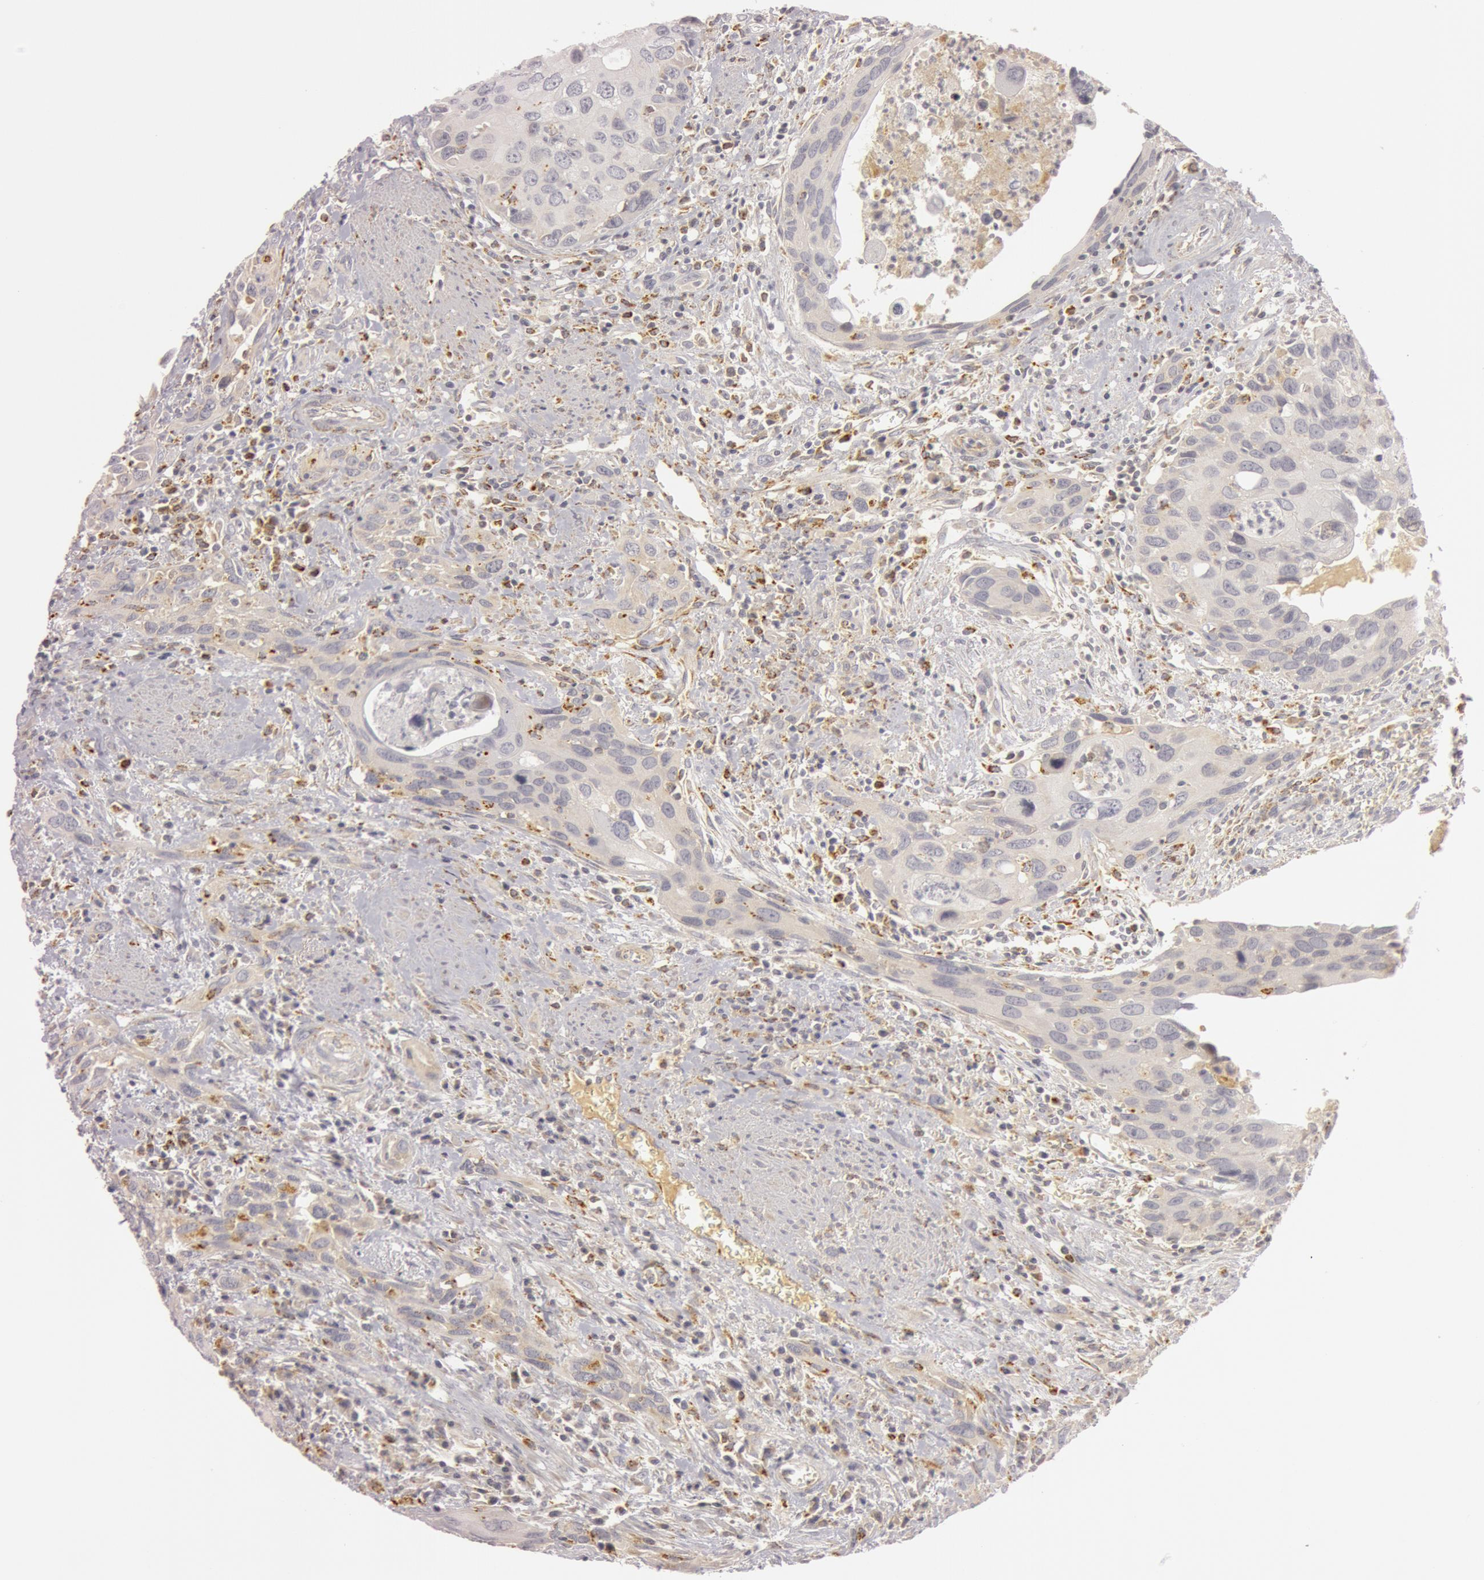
{"staining": {"intensity": "weak", "quantity": ">75%", "location": "cytoplasmic/membranous"}, "tissue": "urothelial cancer", "cell_type": "Tumor cells", "image_type": "cancer", "snomed": [{"axis": "morphology", "description": "Urothelial carcinoma, High grade"}, {"axis": "topography", "description": "Urinary bladder"}], "caption": "Urothelial cancer stained with a brown dye reveals weak cytoplasmic/membranous positive positivity in about >75% of tumor cells.", "gene": "C7", "patient": {"sex": "male", "age": 71}}